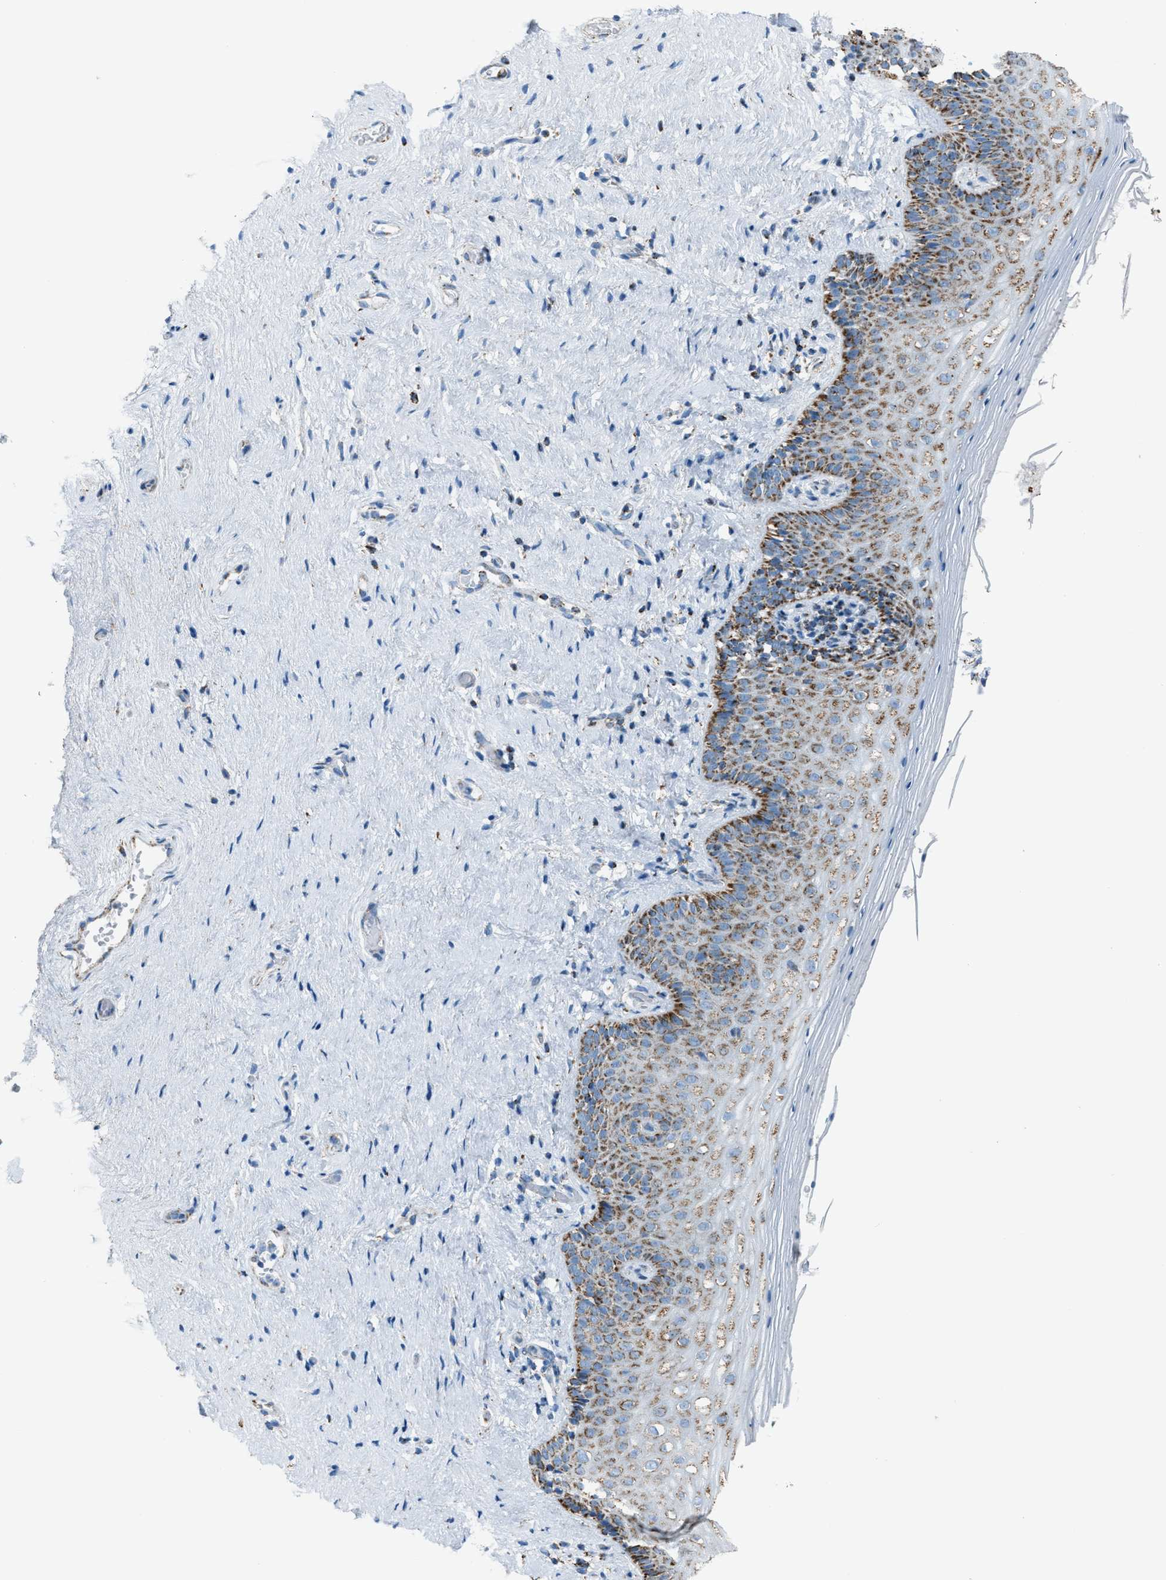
{"staining": {"intensity": "moderate", "quantity": ">75%", "location": "cytoplasmic/membranous"}, "tissue": "vagina", "cell_type": "Squamous epithelial cells", "image_type": "normal", "snomed": [{"axis": "morphology", "description": "Normal tissue, NOS"}, {"axis": "topography", "description": "Vagina"}], "caption": "Squamous epithelial cells display moderate cytoplasmic/membranous expression in about >75% of cells in benign vagina. The staining is performed using DAB brown chromogen to label protein expression. The nuclei are counter-stained blue using hematoxylin.", "gene": "MDH2", "patient": {"sex": "female", "age": 44}}